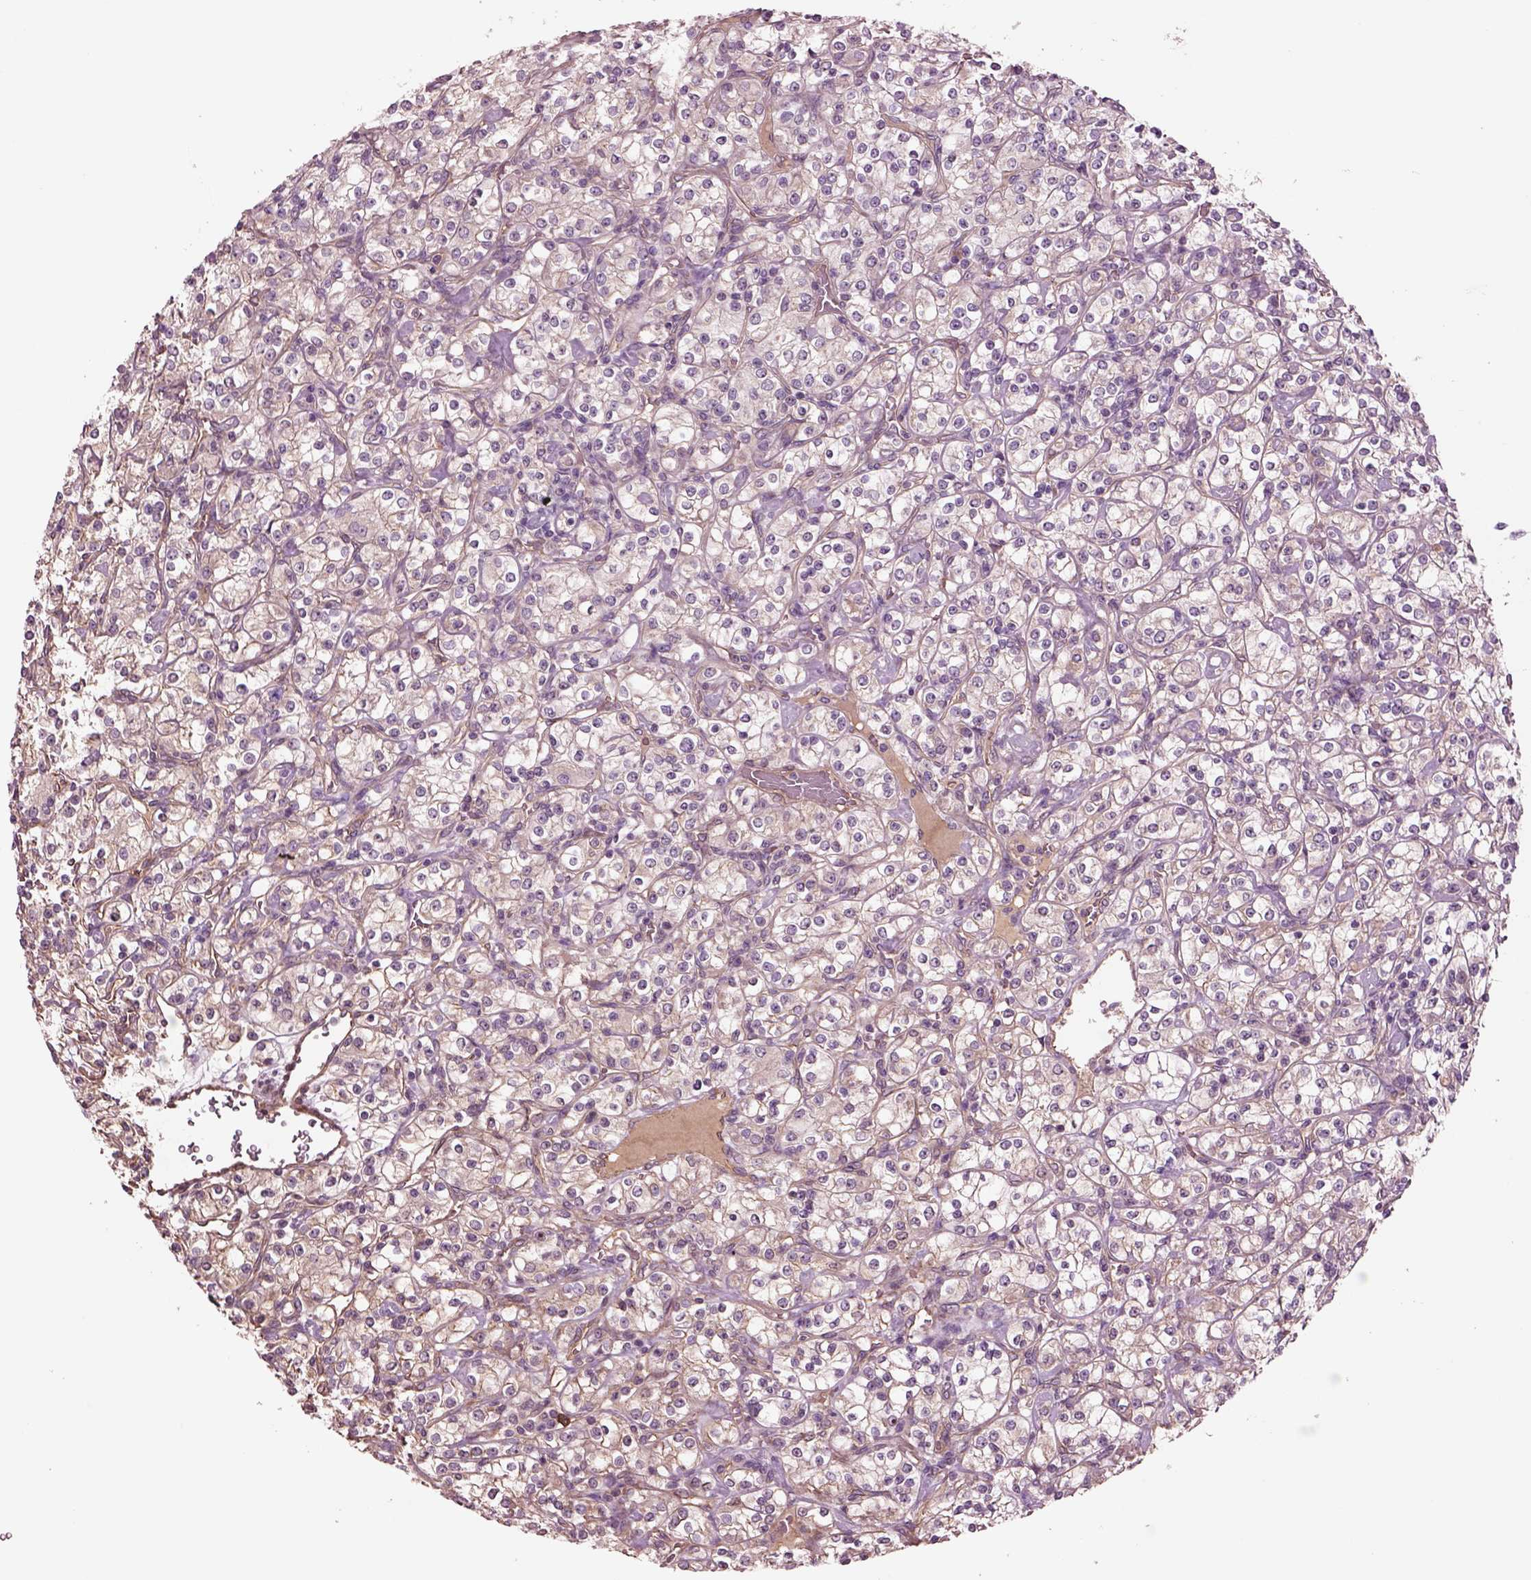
{"staining": {"intensity": "negative", "quantity": "none", "location": "none"}, "tissue": "renal cancer", "cell_type": "Tumor cells", "image_type": "cancer", "snomed": [{"axis": "morphology", "description": "Adenocarcinoma, NOS"}, {"axis": "topography", "description": "Kidney"}], "caption": "Immunohistochemical staining of human adenocarcinoma (renal) shows no significant expression in tumor cells.", "gene": "HTR1B", "patient": {"sex": "male", "age": 77}}